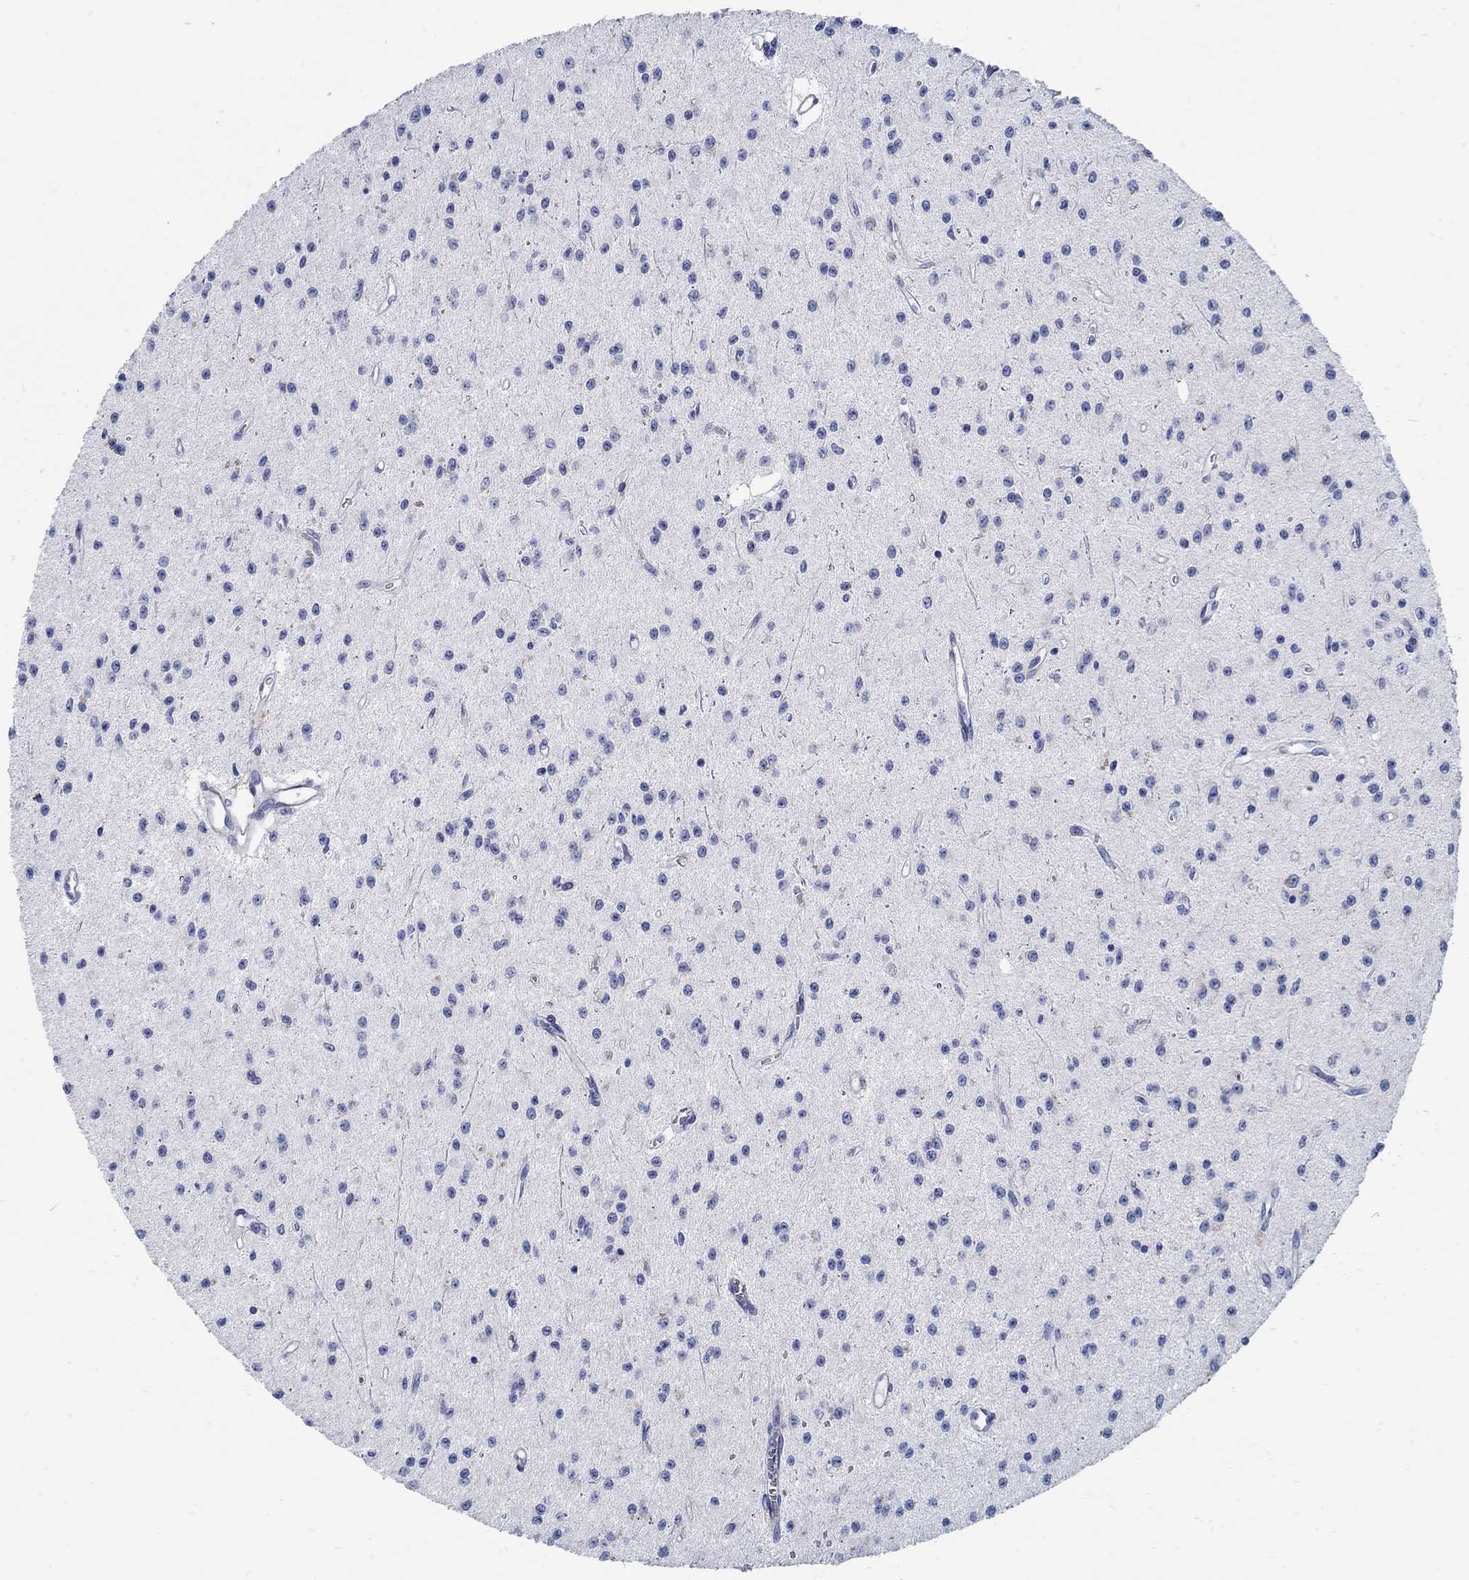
{"staining": {"intensity": "negative", "quantity": "none", "location": "none"}, "tissue": "glioma", "cell_type": "Tumor cells", "image_type": "cancer", "snomed": [{"axis": "morphology", "description": "Glioma, malignant, Low grade"}, {"axis": "topography", "description": "Brain"}], "caption": "This micrograph is of glioma stained with immunohistochemistry (IHC) to label a protein in brown with the nuclei are counter-stained blue. There is no staining in tumor cells.", "gene": "C15orf39", "patient": {"sex": "female", "age": 45}}